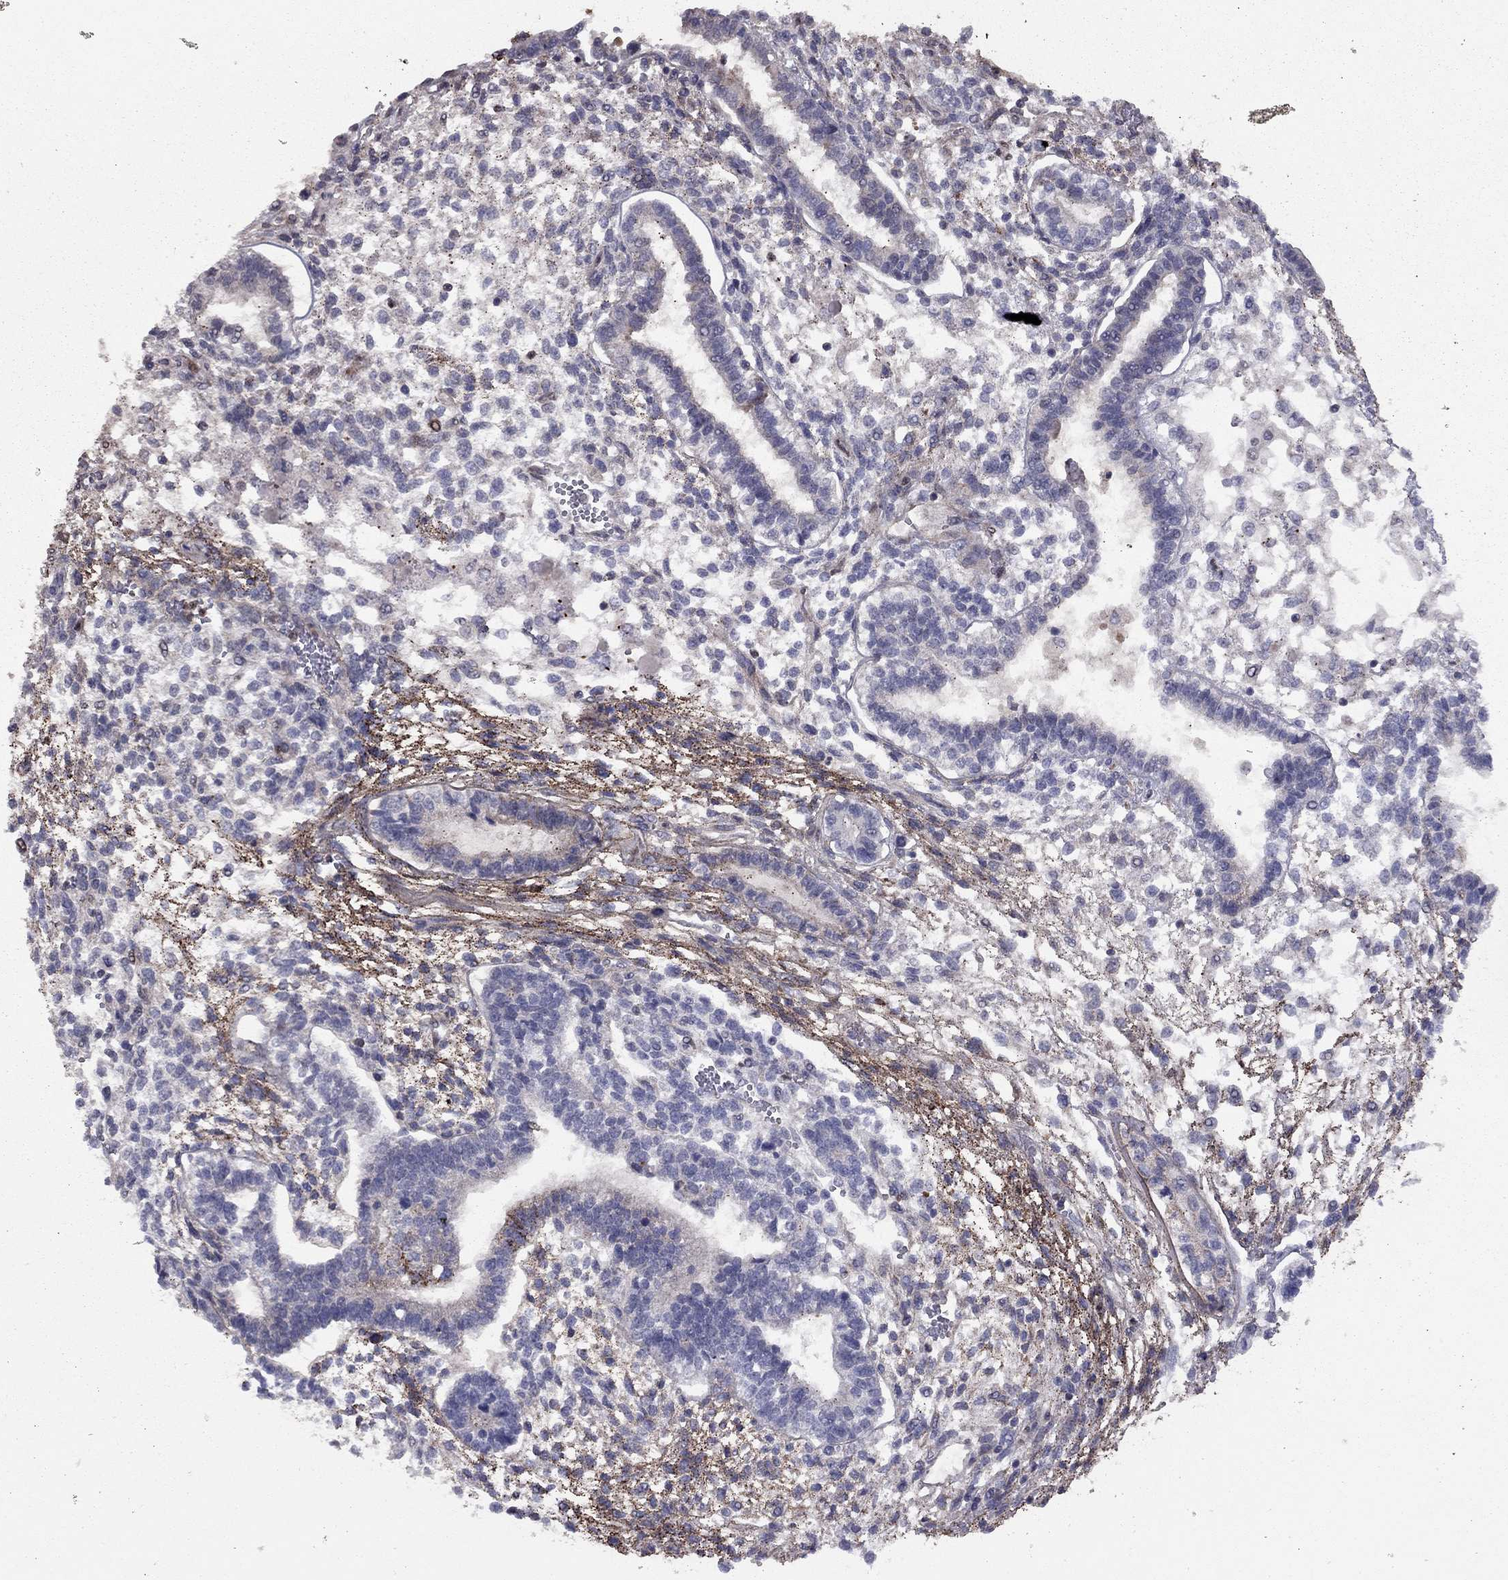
{"staining": {"intensity": "negative", "quantity": "none", "location": "none"}, "tissue": "testis cancer", "cell_type": "Tumor cells", "image_type": "cancer", "snomed": [{"axis": "morphology", "description": "Carcinoma, Embryonal, NOS"}, {"axis": "topography", "description": "Testis"}], "caption": "This is an IHC photomicrograph of testis cancer. There is no positivity in tumor cells.", "gene": "DUSP7", "patient": {"sex": "male", "age": 37}}